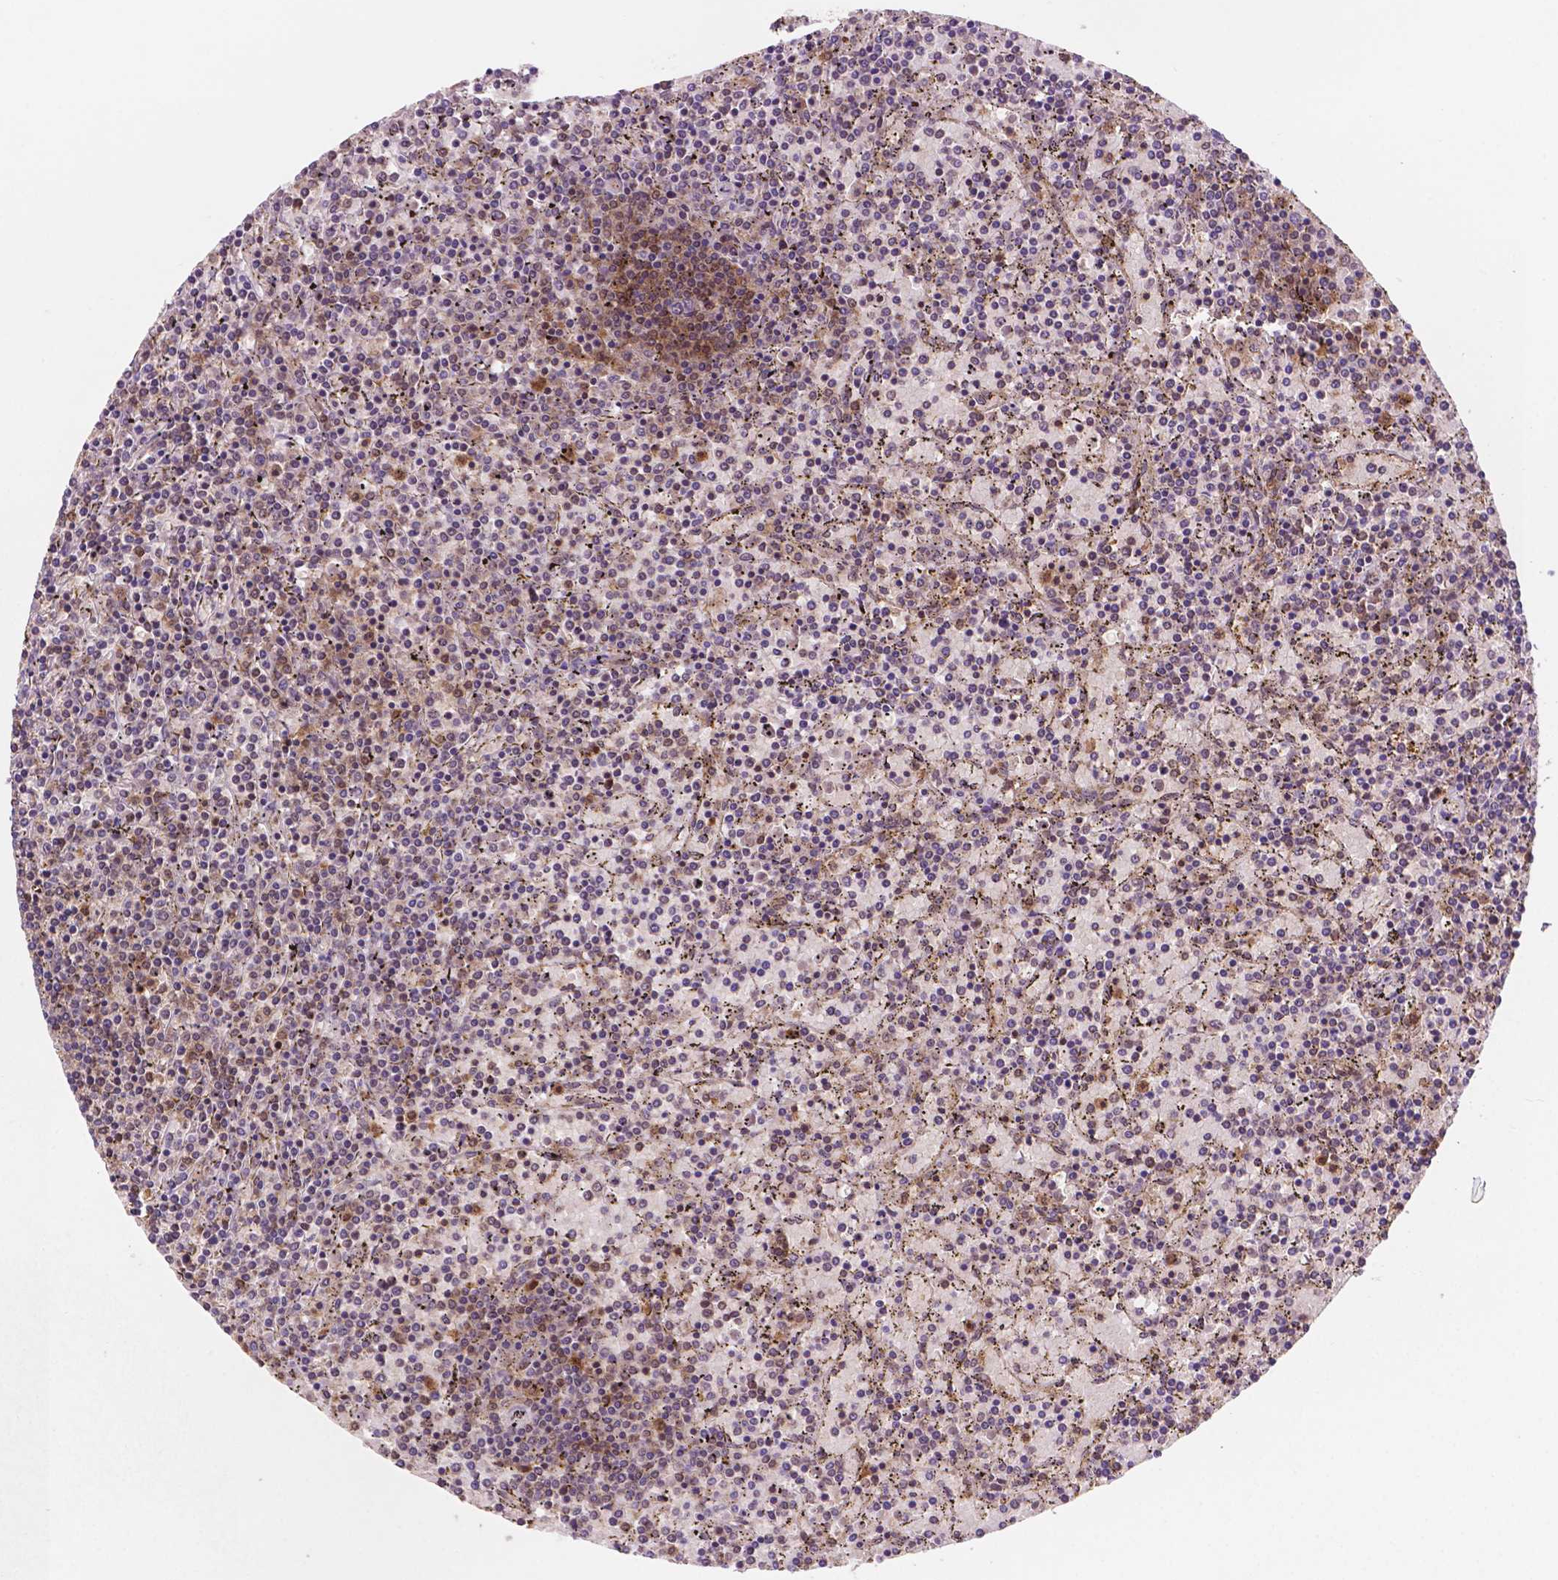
{"staining": {"intensity": "moderate", "quantity": "<25%", "location": "cytoplasmic/membranous"}, "tissue": "lymphoma", "cell_type": "Tumor cells", "image_type": "cancer", "snomed": [{"axis": "morphology", "description": "Malignant lymphoma, non-Hodgkin's type, Low grade"}, {"axis": "topography", "description": "Spleen"}], "caption": "Protein staining displays moderate cytoplasmic/membranous expression in approximately <25% of tumor cells in low-grade malignant lymphoma, non-Hodgkin's type. (DAB (3,3'-diaminobenzidine) IHC, brown staining for protein, blue staining for nuclei).", "gene": "UBE2L6", "patient": {"sex": "female", "age": 77}}